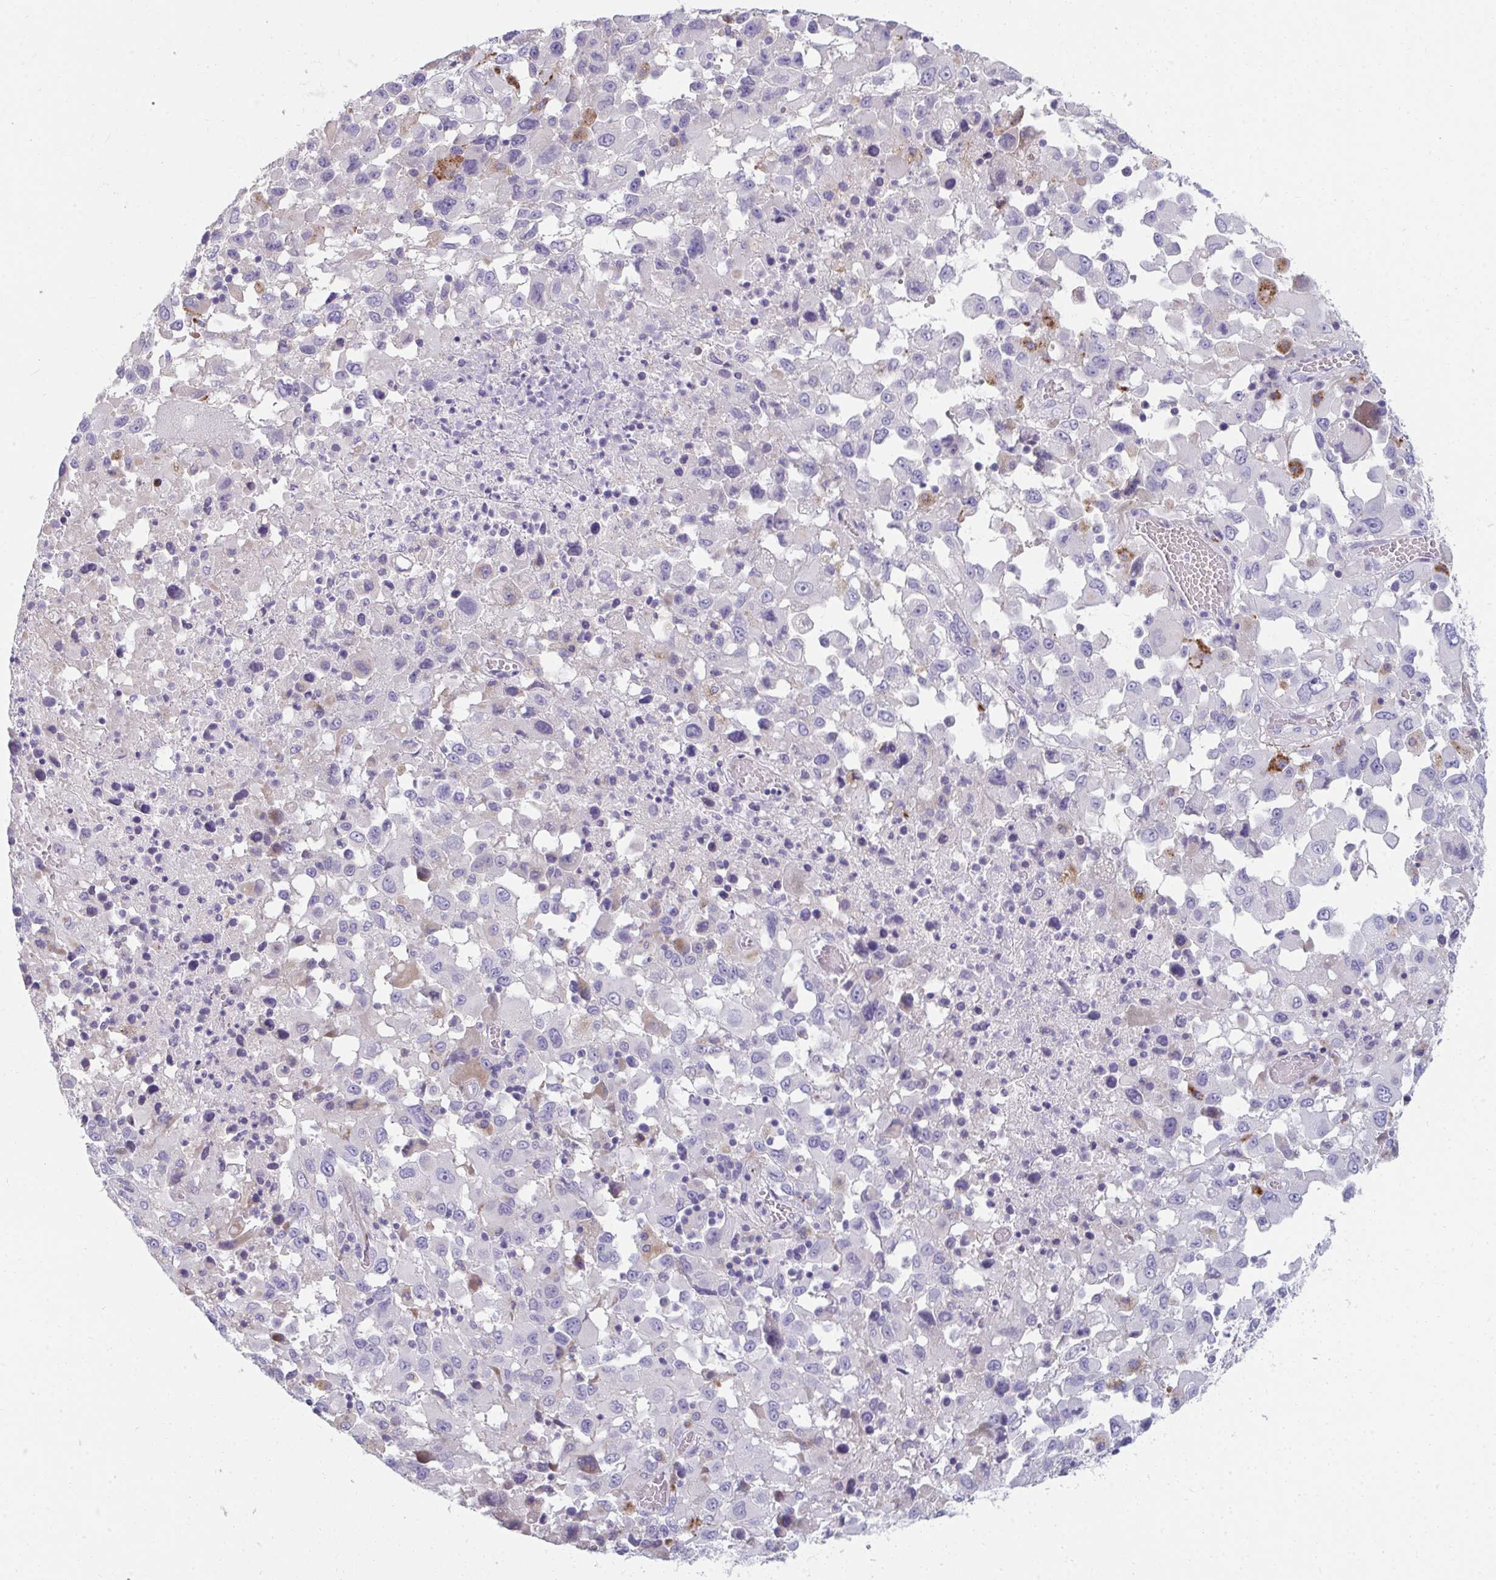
{"staining": {"intensity": "strong", "quantity": "<25%", "location": "cytoplasmic/membranous"}, "tissue": "melanoma", "cell_type": "Tumor cells", "image_type": "cancer", "snomed": [{"axis": "morphology", "description": "Malignant melanoma, Metastatic site"}, {"axis": "topography", "description": "Soft tissue"}], "caption": "High-power microscopy captured an immunohistochemistry (IHC) micrograph of melanoma, revealing strong cytoplasmic/membranous positivity in about <25% of tumor cells.", "gene": "EIF1AD", "patient": {"sex": "male", "age": 50}}